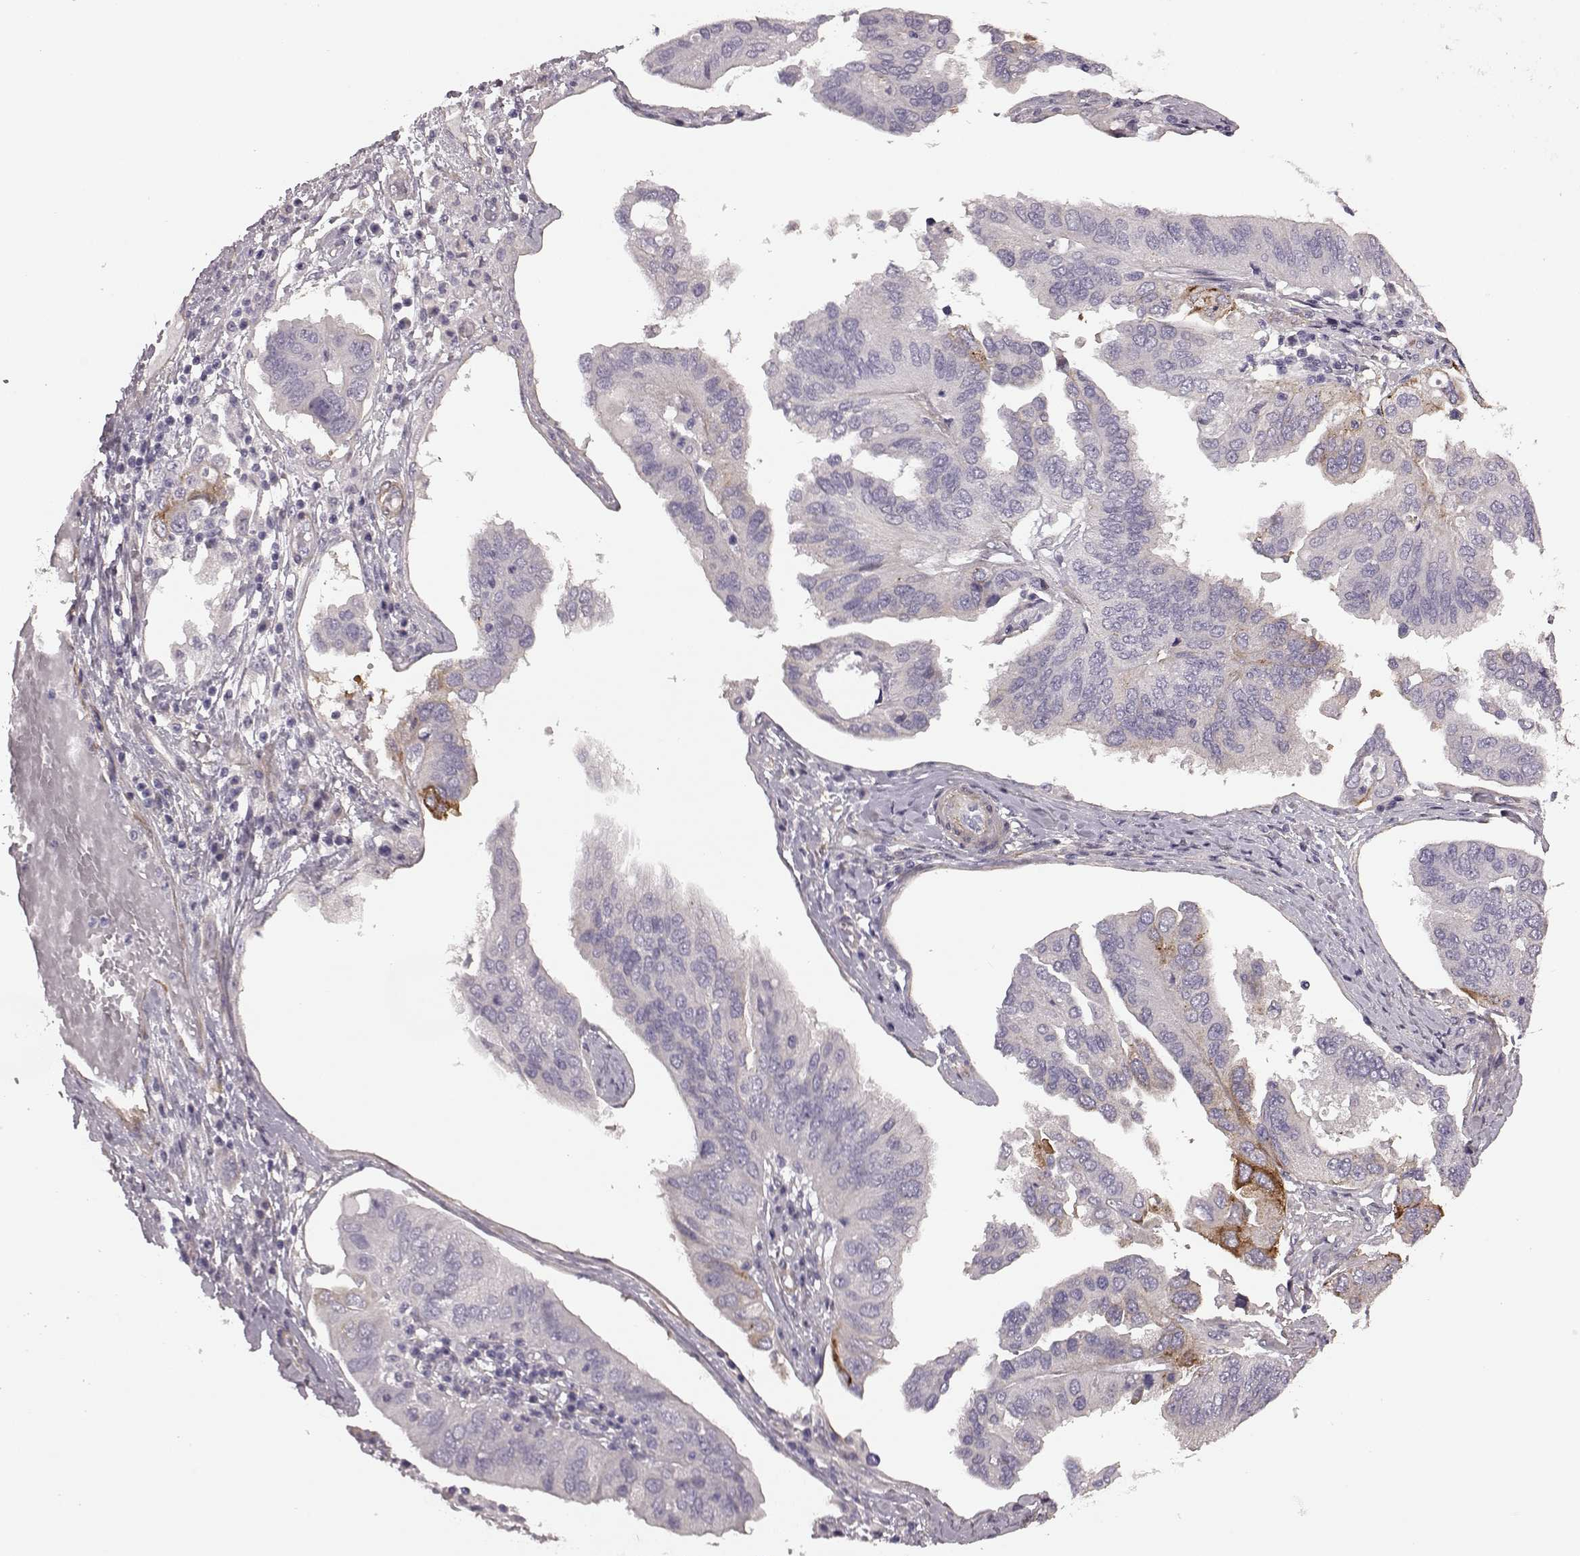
{"staining": {"intensity": "negative", "quantity": "none", "location": "none"}, "tissue": "ovarian cancer", "cell_type": "Tumor cells", "image_type": "cancer", "snomed": [{"axis": "morphology", "description": "Cystadenocarcinoma, serous, NOS"}, {"axis": "topography", "description": "Ovary"}], "caption": "Photomicrograph shows no significant protein staining in tumor cells of serous cystadenocarcinoma (ovarian).", "gene": "GRK1", "patient": {"sex": "female", "age": 79}}